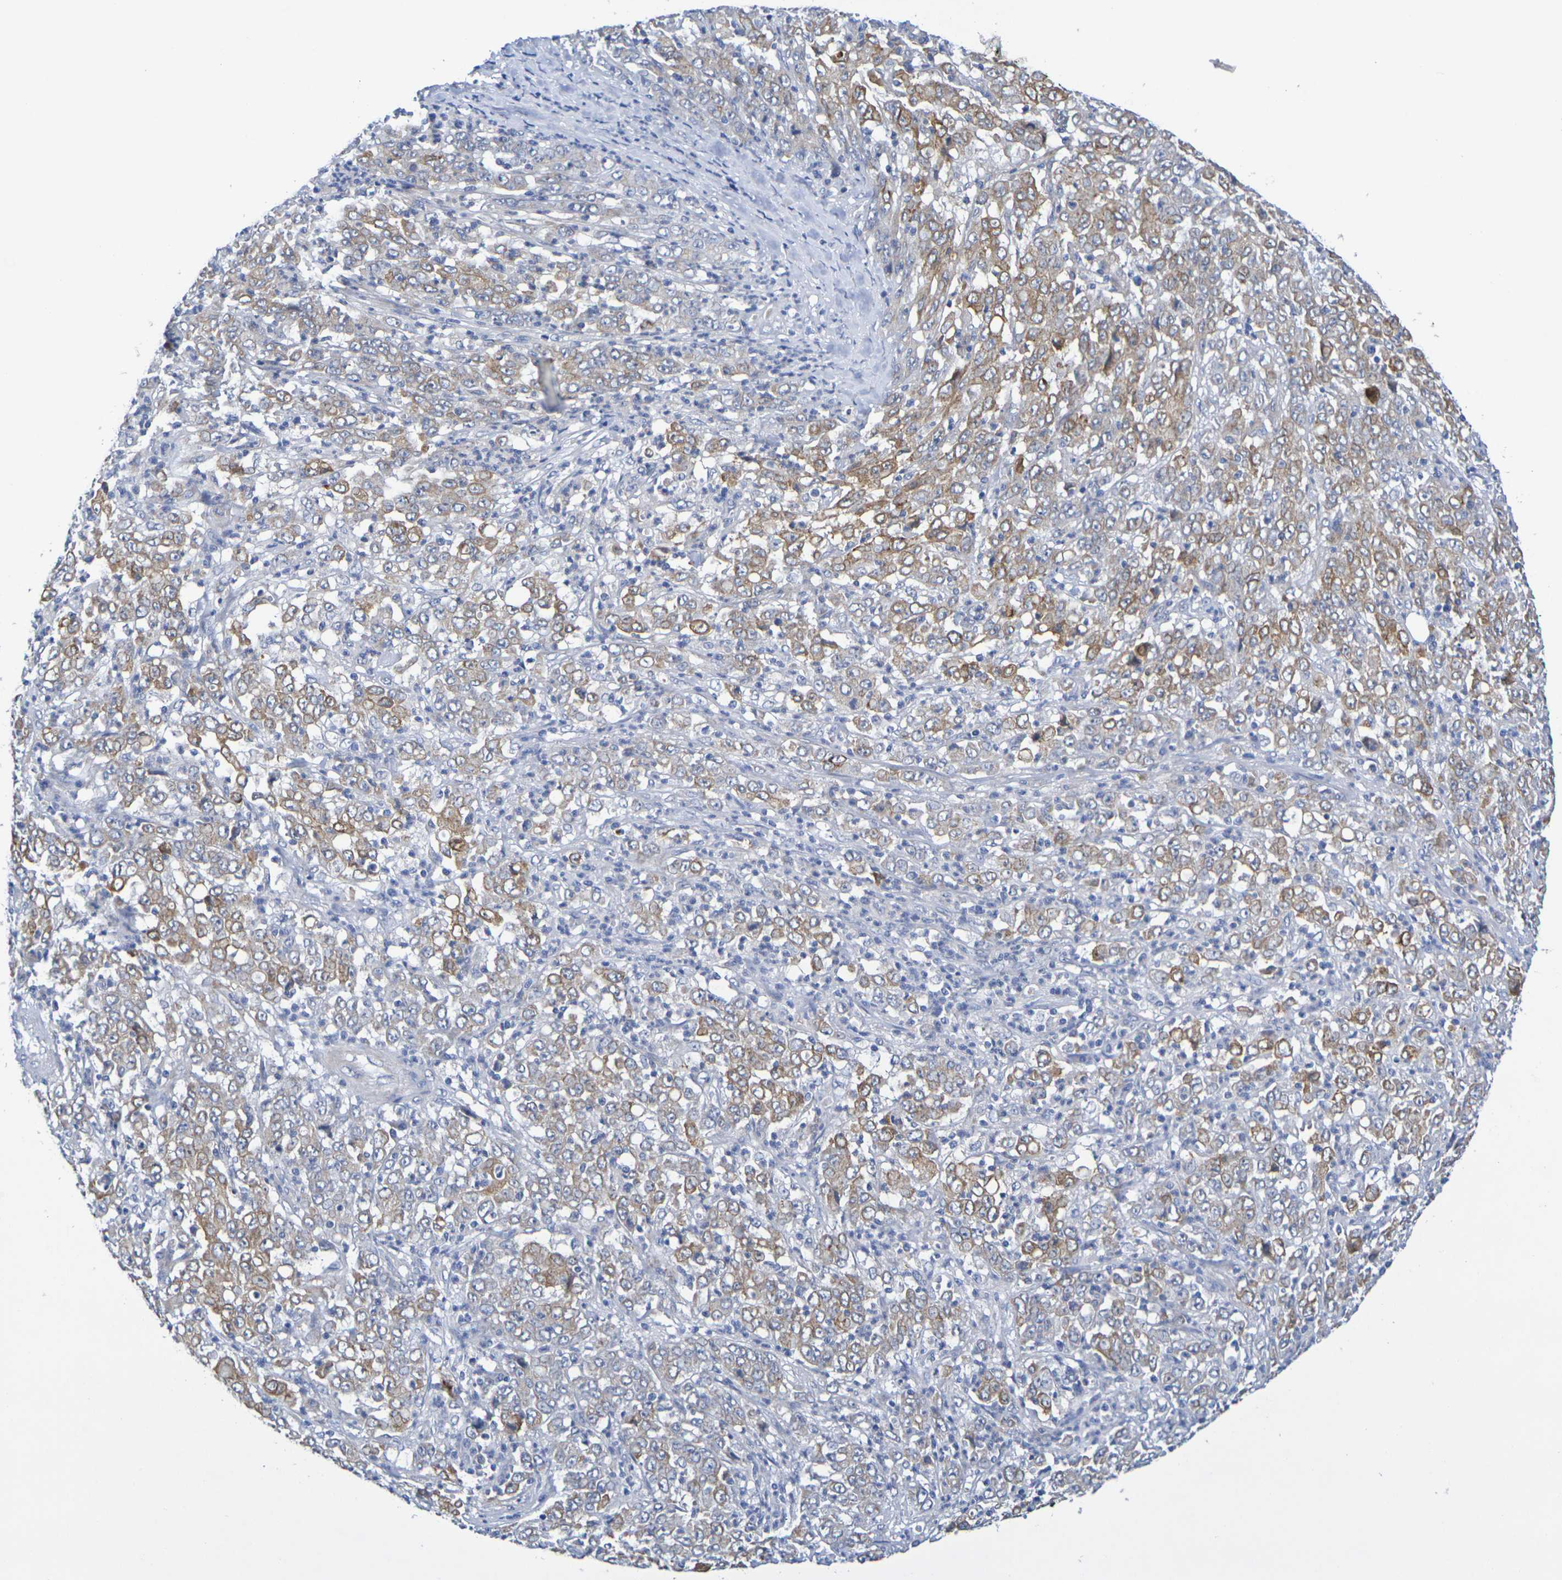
{"staining": {"intensity": "moderate", "quantity": ">75%", "location": "cytoplasmic/membranous"}, "tissue": "stomach cancer", "cell_type": "Tumor cells", "image_type": "cancer", "snomed": [{"axis": "morphology", "description": "Adenocarcinoma, NOS"}, {"axis": "topography", "description": "Stomach, lower"}], "caption": "Brown immunohistochemical staining in adenocarcinoma (stomach) shows moderate cytoplasmic/membranous expression in approximately >75% of tumor cells. The protein of interest is shown in brown color, while the nuclei are stained blue.", "gene": "SDC4", "patient": {"sex": "female", "age": 71}}